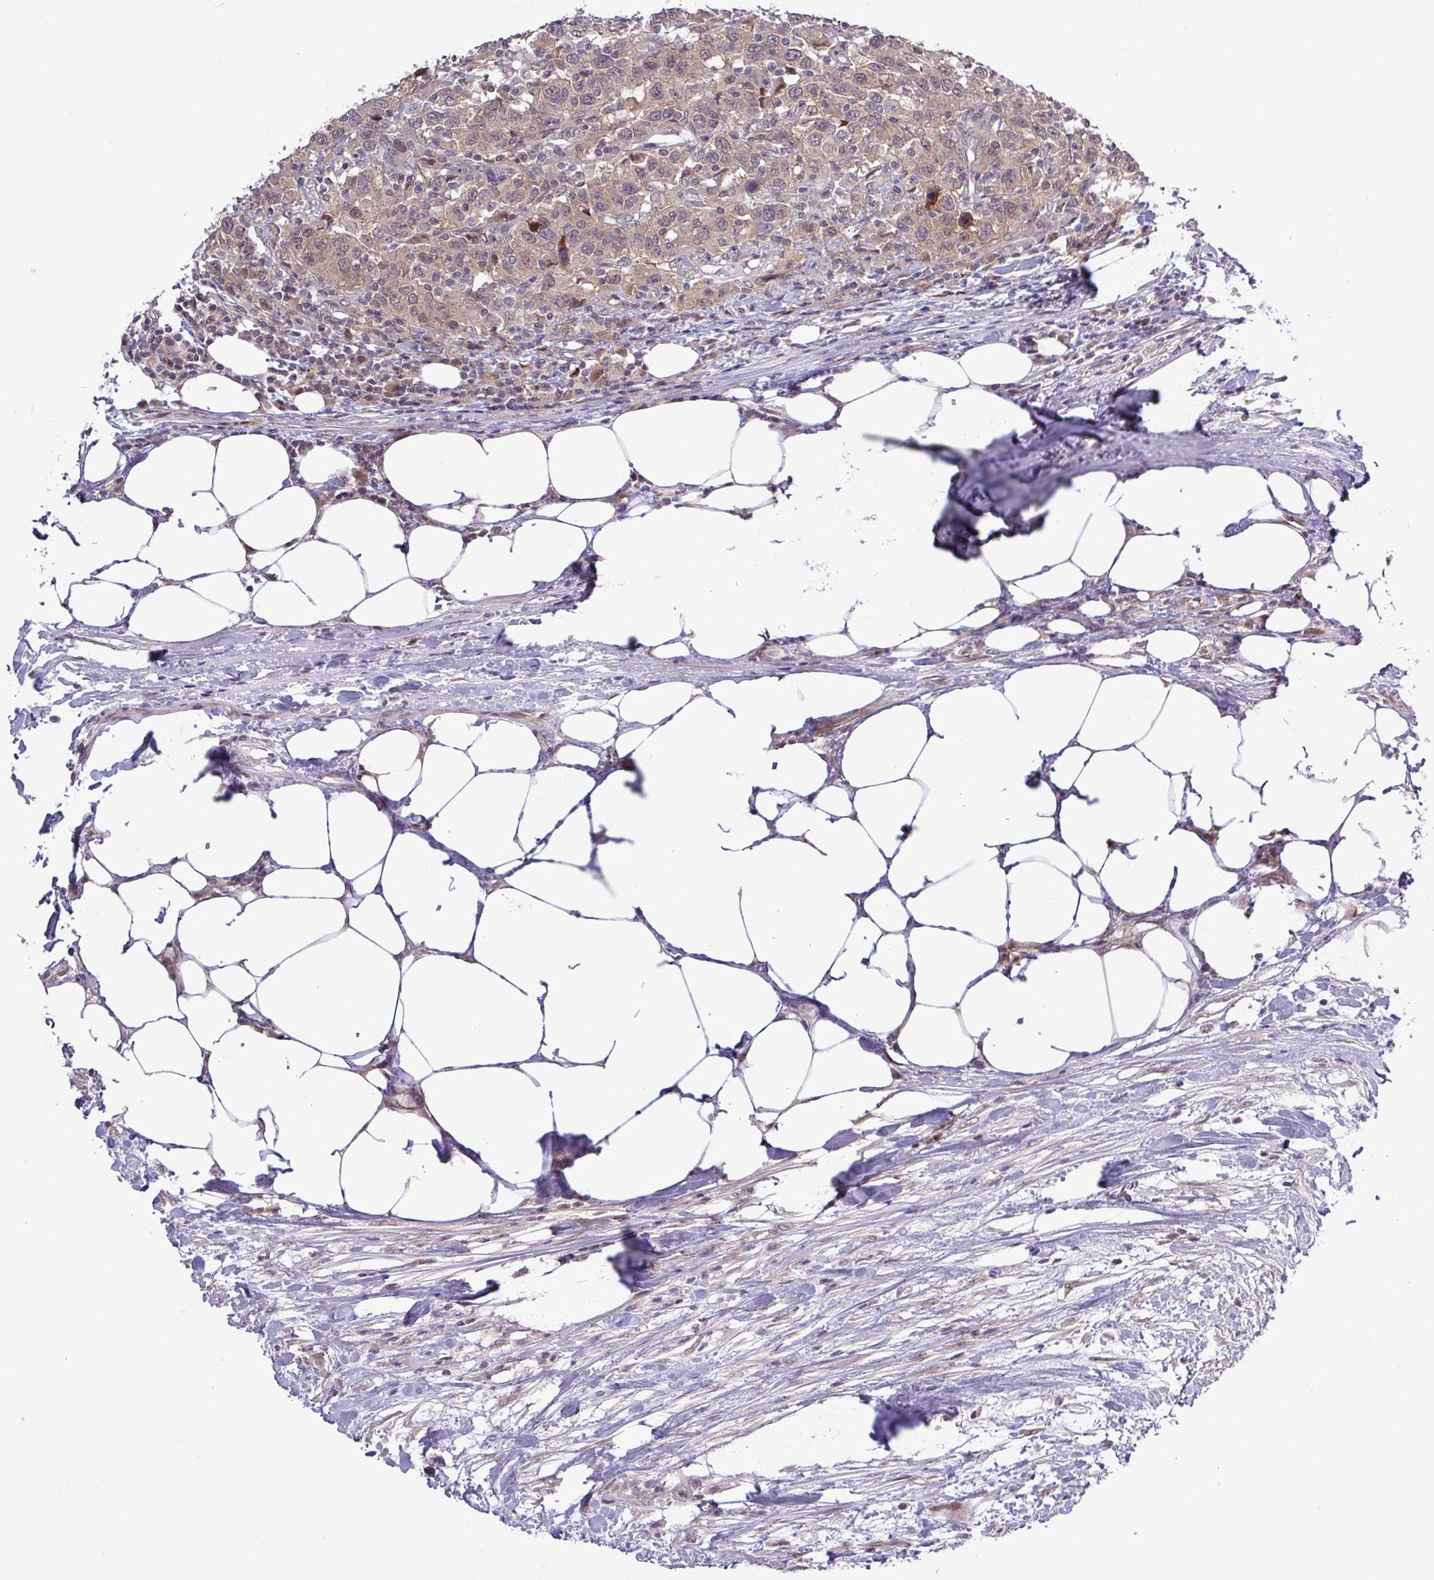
{"staining": {"intensity": "weak", "quantity": "<25%", "location": "cytoplasmic/membranous,nuclear"}, "tissue": "urothelial cancer", "cell_type": "Tumor cells", "image_type": "cancer", "snomed": [{"axis": "morphology", "description": "Urothelial carcinoma, High grade"}, {"axis": "topography", "description": "Urinary bladder"}], "caption": "An immunohistochemistry (IHC) image of urothelial cancer is shown. There is no staining in tumor cells of urothelial cancer.", "gene": "RIPPLY1", "patient": {"sex": "male", "age": 61}}